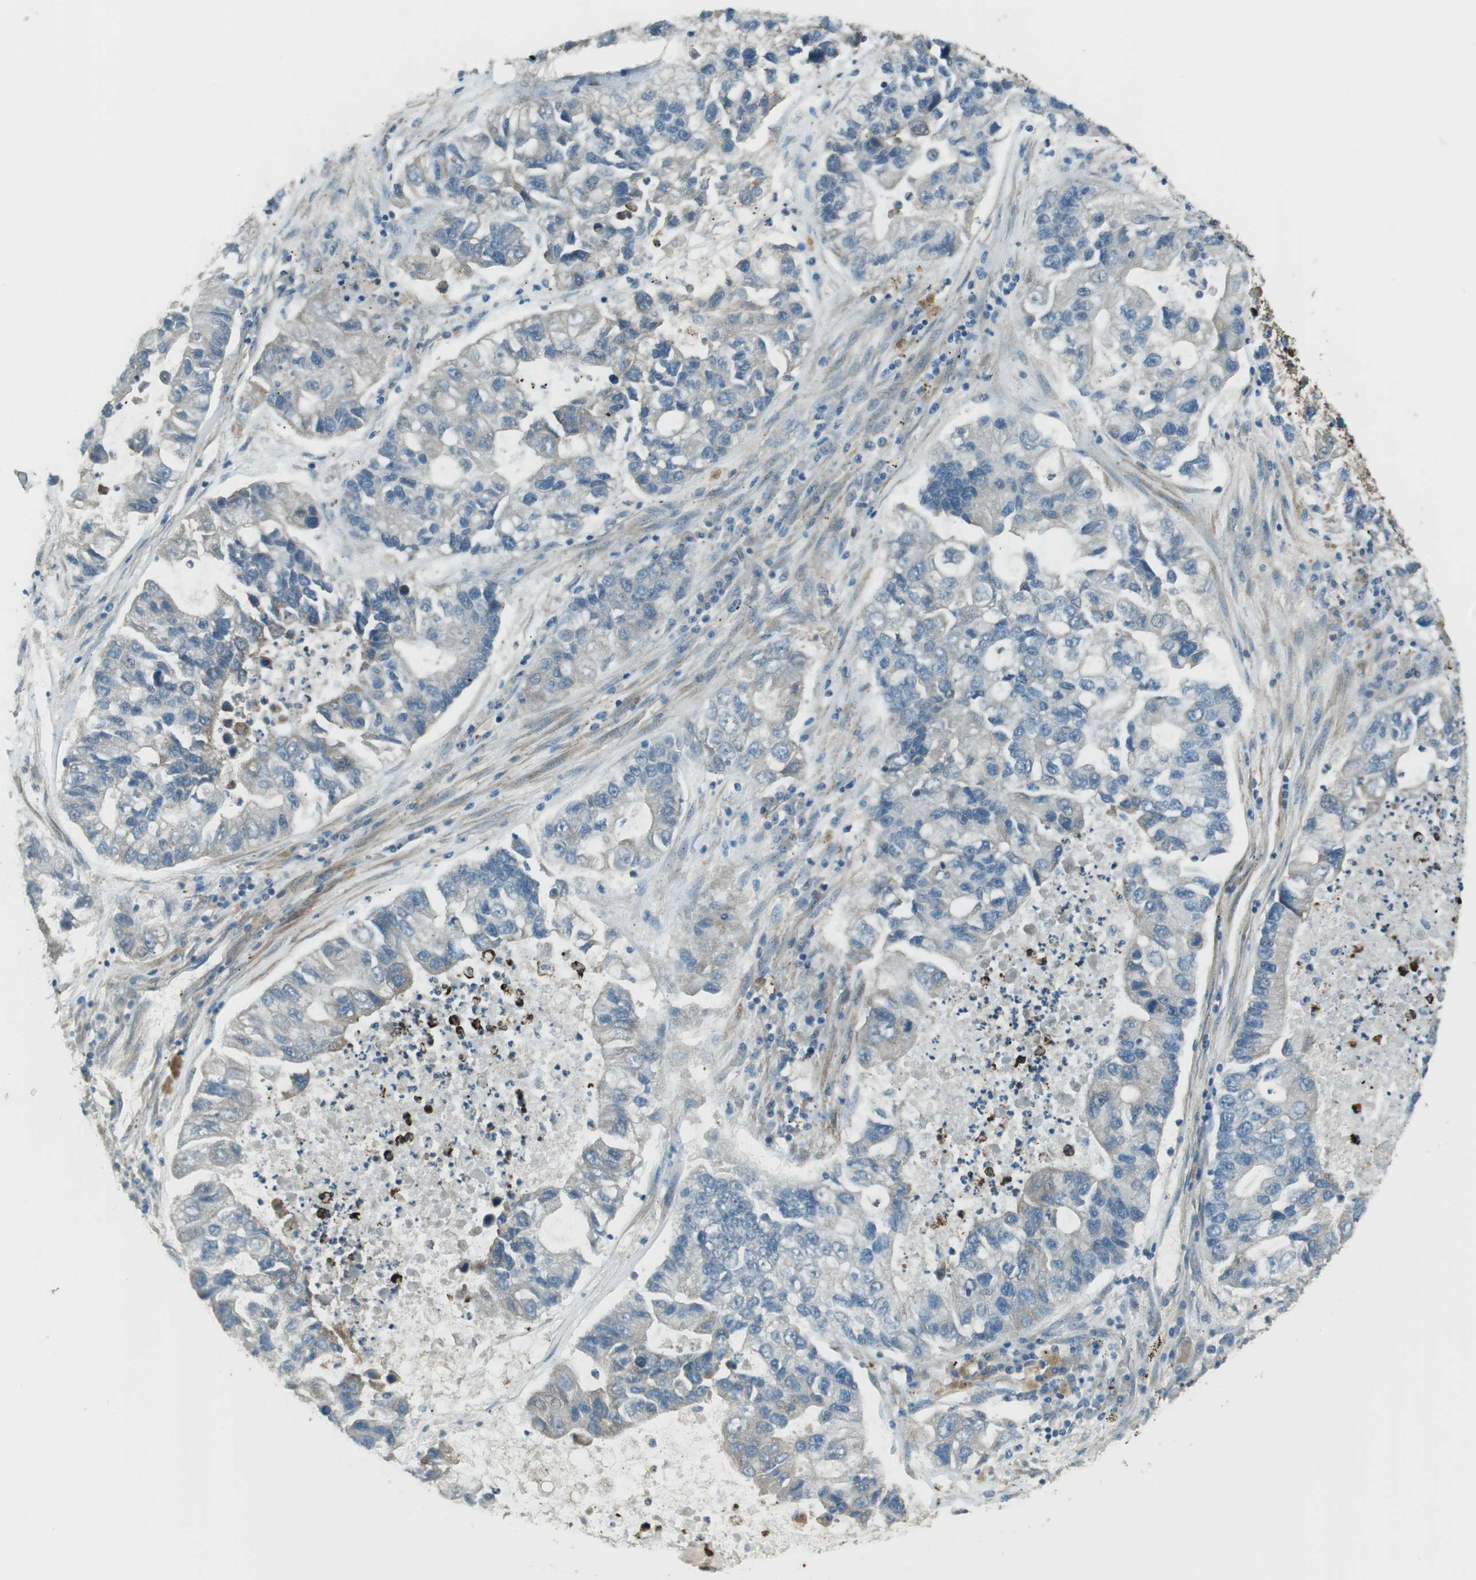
{"staining": {"intensity": "negative", "quantity": "none", "location": "none"}, "tissue": "lung cancer", "cell_type": "Tumor cells", "image_type": "cancer", "snomed": [{"axis": "morphology", "description": "Adenocarcinoma, NOS"}, {"axis": "topography", "description": "Lung"}], "caption": "Tumor cells show no significant positivity in lung adenocarcinoma. (Stains: DAB IHC with hematoxylin counter stain, Microscopy: brightfield microscopy at high magnification).", "gene": "SFT2D1", "patient": {"sex": "female", "age": 51}}